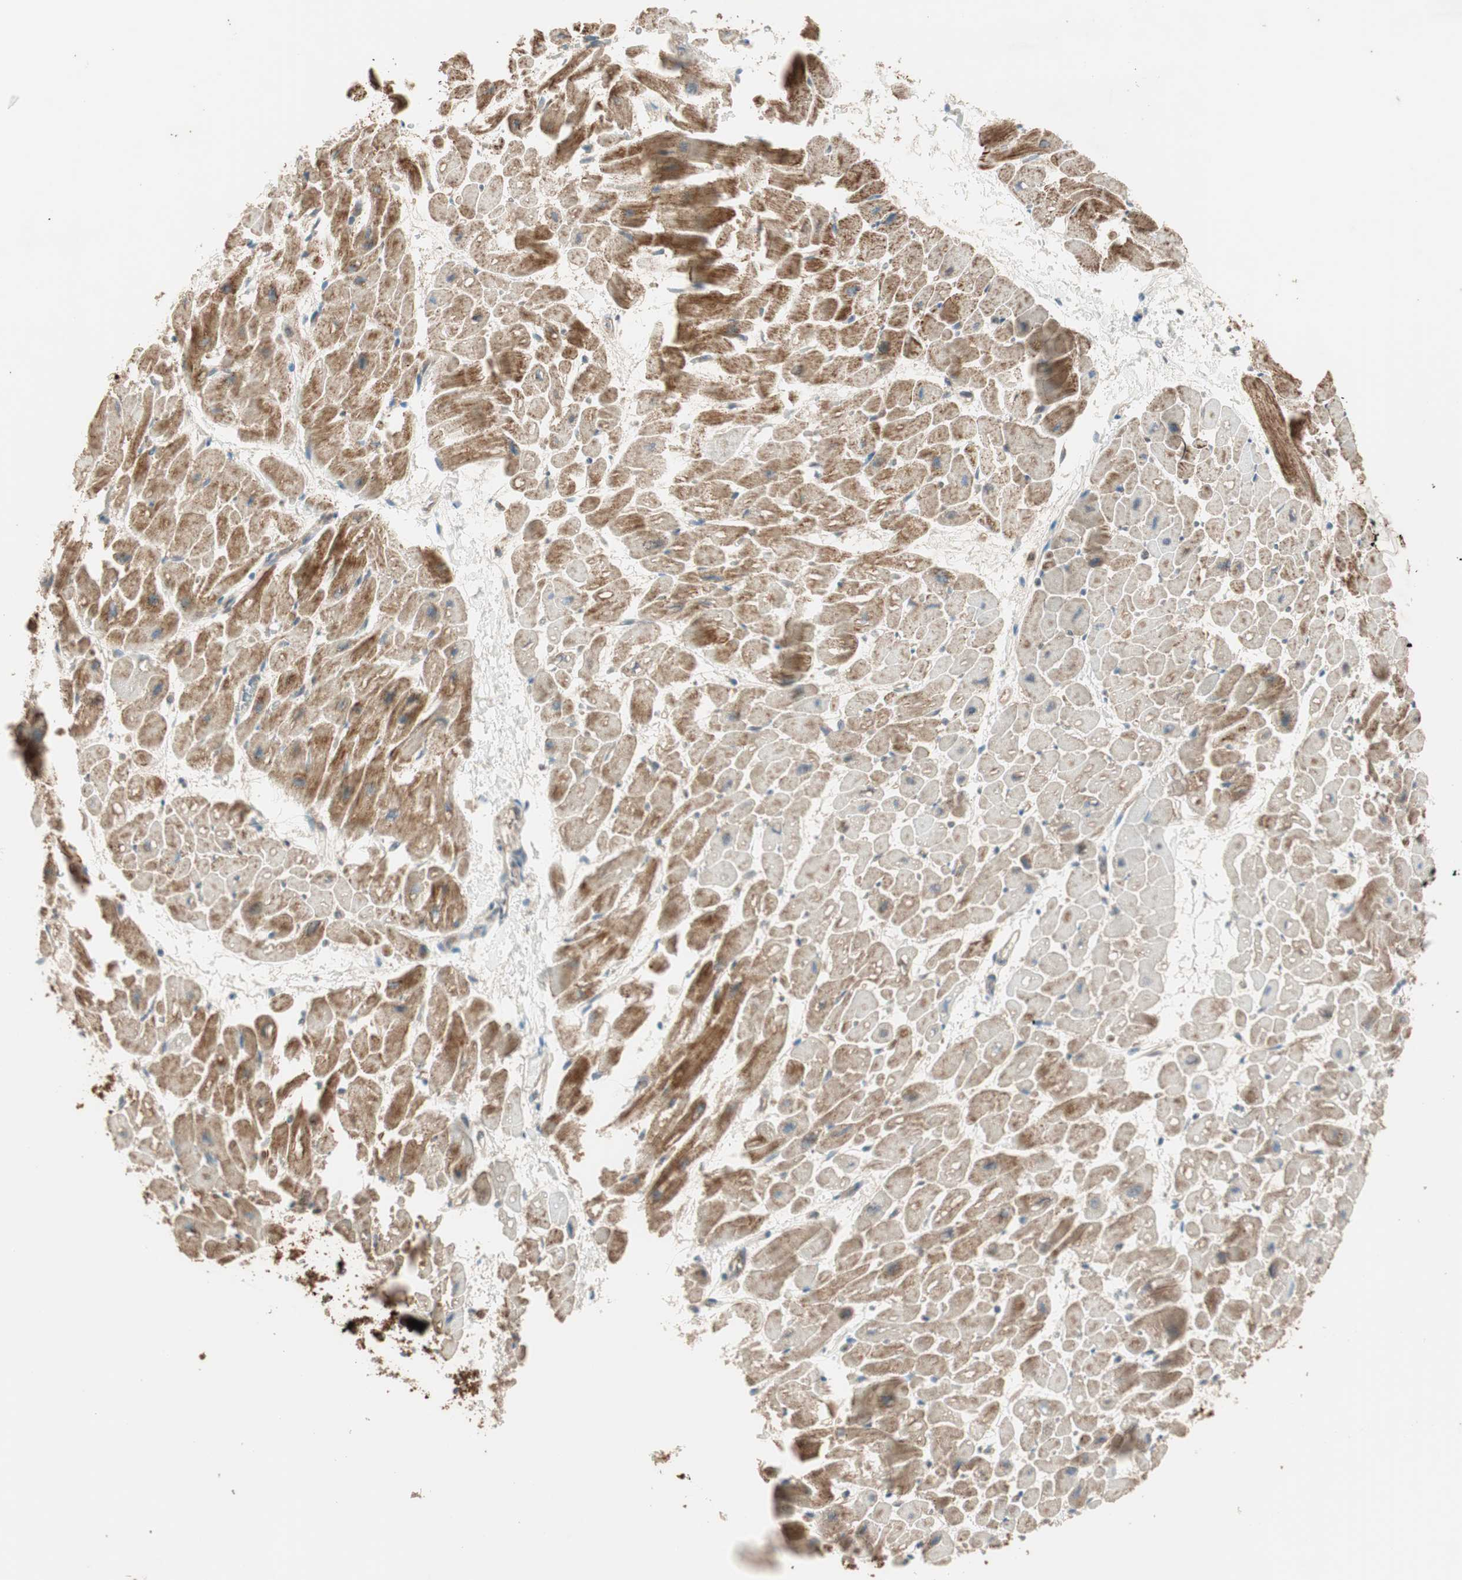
{"staining": {"intensity": "strong", "quantity": ">75%", "location": "cytoplasmic/membranous"}, "tissue": "heart muscle", "cell_type": "Cardiomyocytes", "image_type": "normal", "snomed": [{"axis": "morphology", "description": "Normal tissue, NOS"}, {"axis": "topography", "description": "Heart"}], "caption": "Cardiomyocytes demonstrate strong cytoplasmic/membranous positivity in about >75% of cells in benign heart muscle.", "gene": "CC2D1A", "patient": {"sex": "male", "age": 45}}